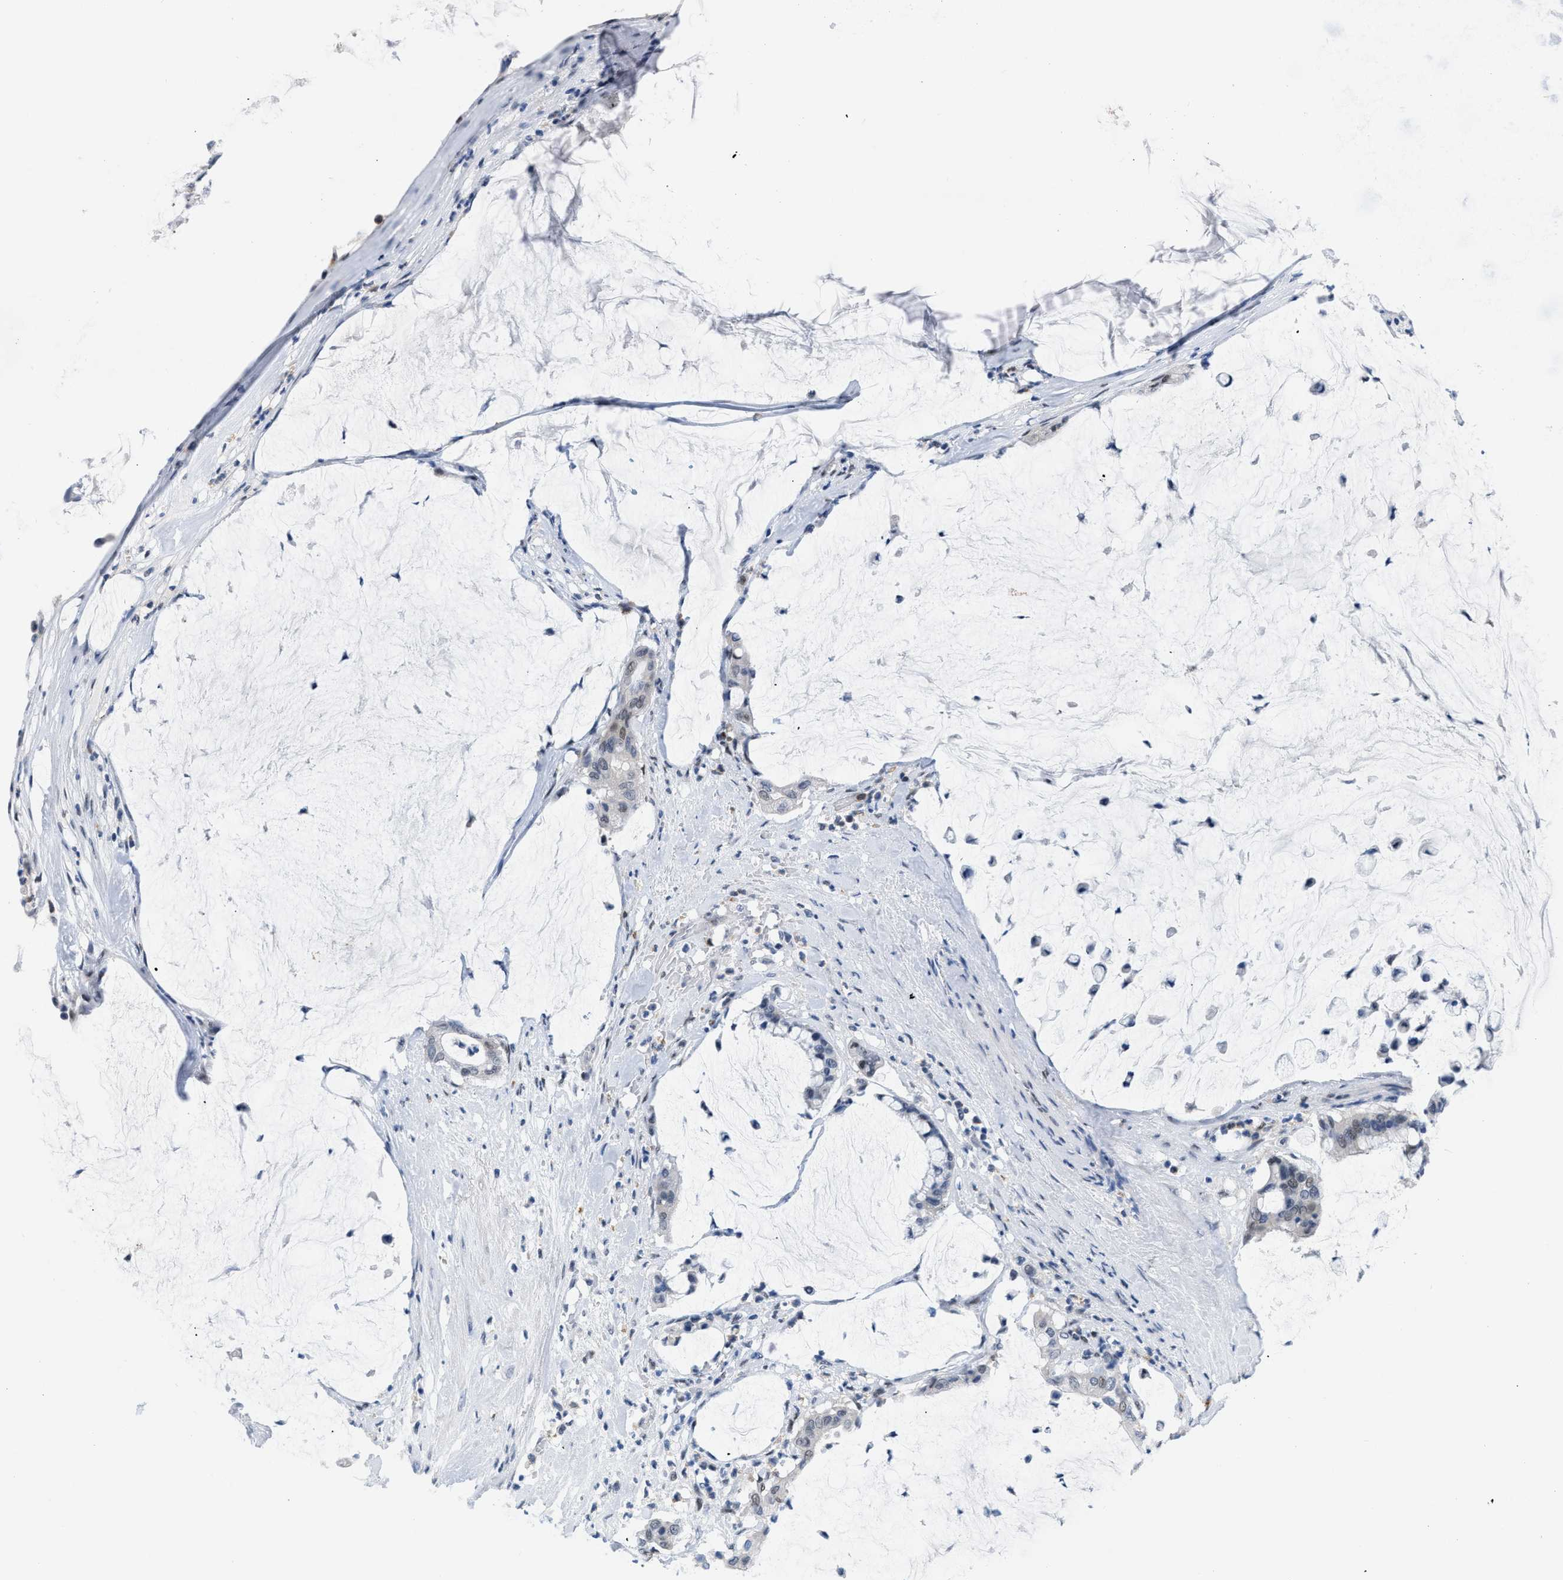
{"staining": {"intensity": "negative", "quantity": "none", "location": "none"}, "tissue": "pancreatic cancer", "cell_type": "Tumor cells", "image_type": "cancer", "snomed": [{"axis": "morphology", "description": "Adenocarcinoma, NOS"}, {"axis": "topography", "description": "Pancreas"}], "caption": "DAB immunohistochemical staining of pancreatic adenocarcinoma exhibits no significant expression in tumor cells.", "gene": "BOLL", "patient": {"sex": "male", "age": 41}}